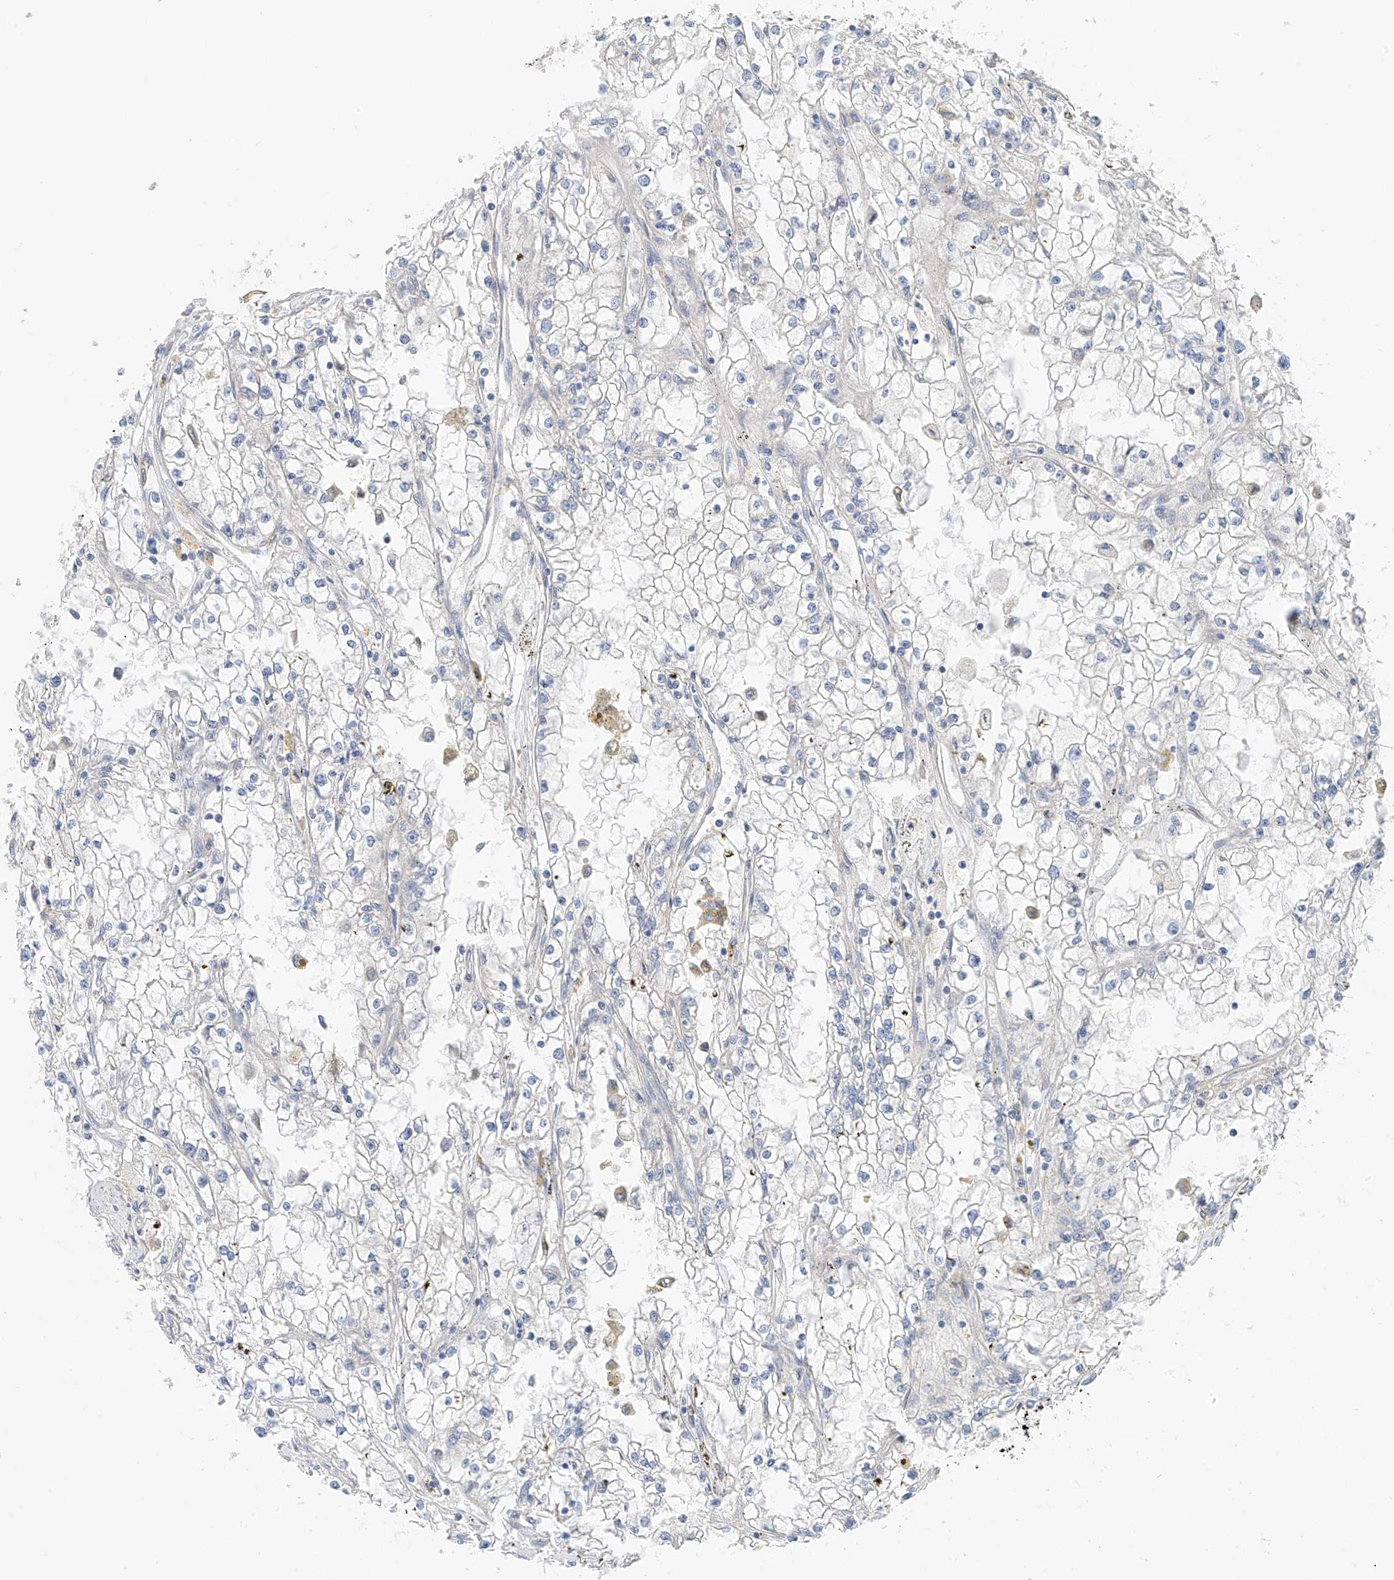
{"staining": {"intensity": "negative", "quantity": "none", "location": "none"}, "tissue": "renal cancer", "cell_type": "Tumor cells", "image_type": "cancer", "snomed": [{"axis": "morphology", "description": "Adenocarcinoma, NOS"}, {"axis": "topography", "description": "Kidney"}], "caption": "Renal cancer (adenocarcinoma) stained for a protein using IHC exhibits no expression tumor cells.", "gene": "NALCN", "patient": {"sex": "male", "age": 56}}